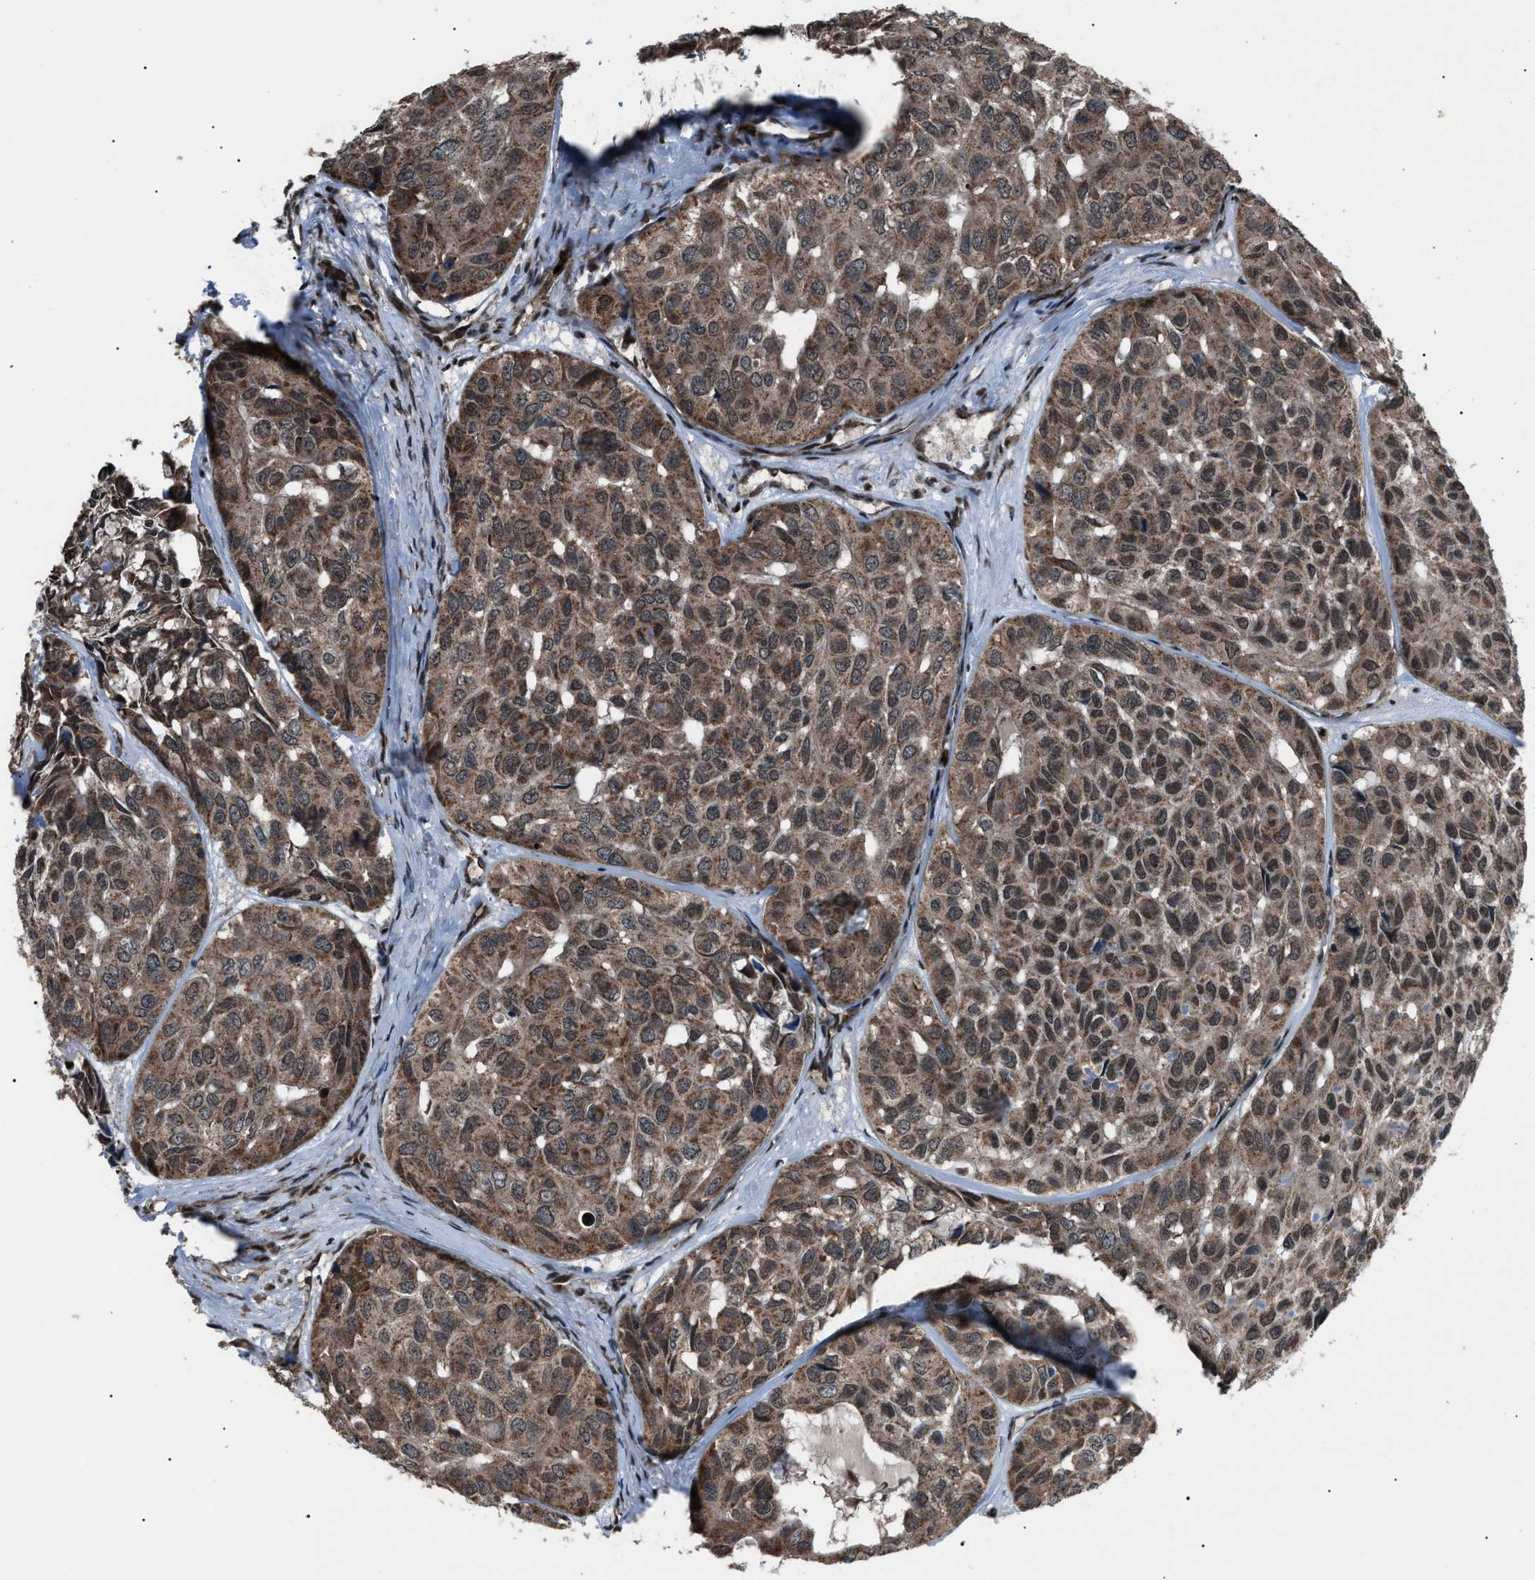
{"staining": {"intensity": "strong", "quantity": ">75%", "location": "cytoplasmic/membranous"}, "tissue": "head and neck cancer", "cell_type": "Tumor cells", "image_type": "cancer", "snomed": [{"axis": "morphology", "description": "Adenocarcinoma, NOS"}, {"axis": "topography", "description": "Salivary gland, NOS"}, {"axis": "topography", "description": "Head-Neck"}], "caption": "This is an image of immunohistochemistry (IHC) staining of adenocarcinoma (head and neck), which shows strong positivity in the cytoplasmic/membranous of tumor cells.", "gene": "ZFAND2A", "patient": {"sex": "female", "age": 76}}